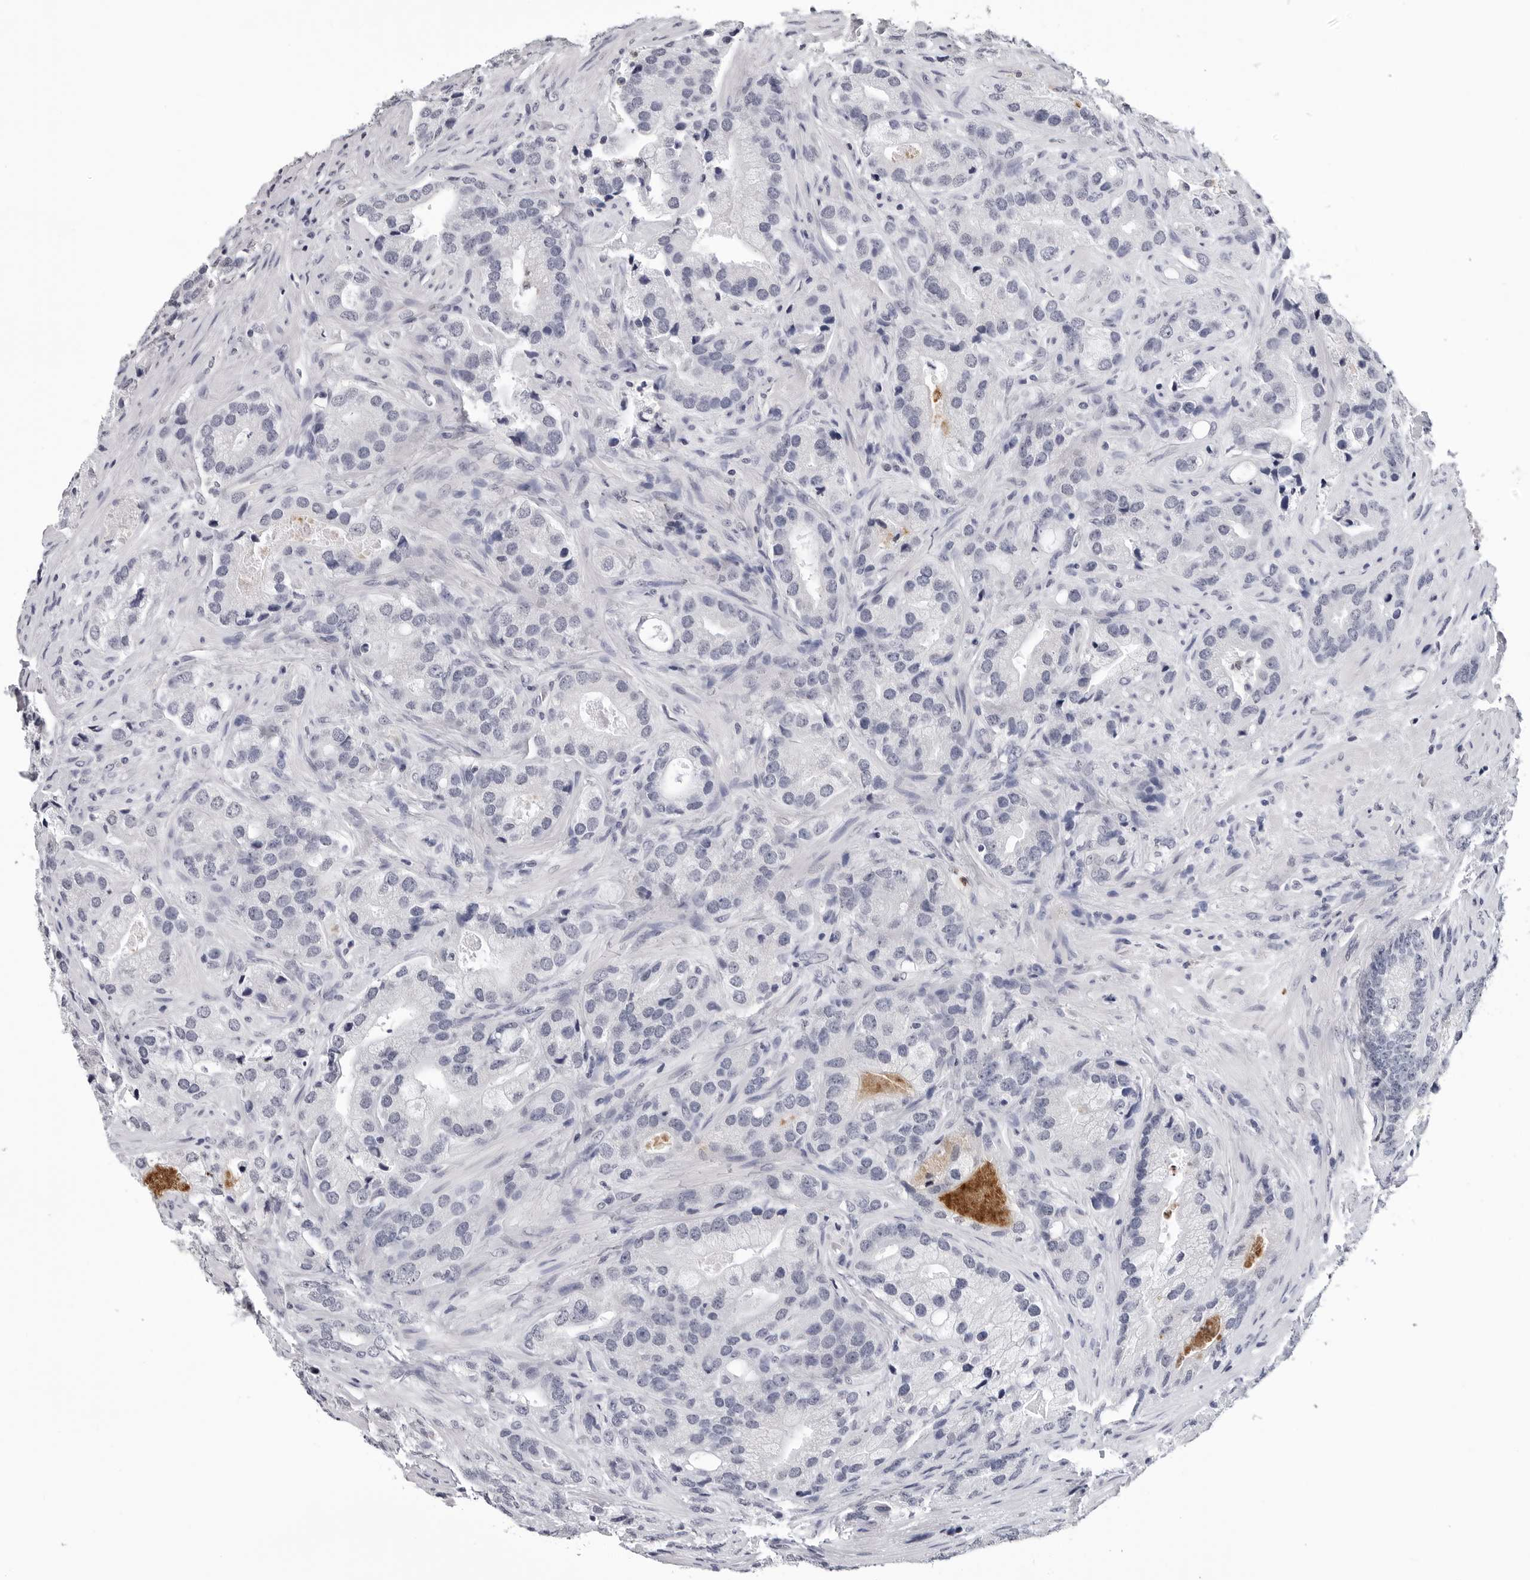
{"staining": {"intensity": "negative", "quantity": "none", "location": "none"}, "tissue": "prostate cancer", "cell_type": "Tumor cells", "image_type": "cancer", "snomed": [{"axis": "morphology", "description": "Adenocarcinoma, High grade"}, {"axis": "topography", "description": "Prostate"}], "caption": "Tumor cells are negative for brown protein staining in prostate cancer (adenocarcinoma (high-grade)).", "gene": "TRMT13", "patient": {"sex": "male", "age": 70}}